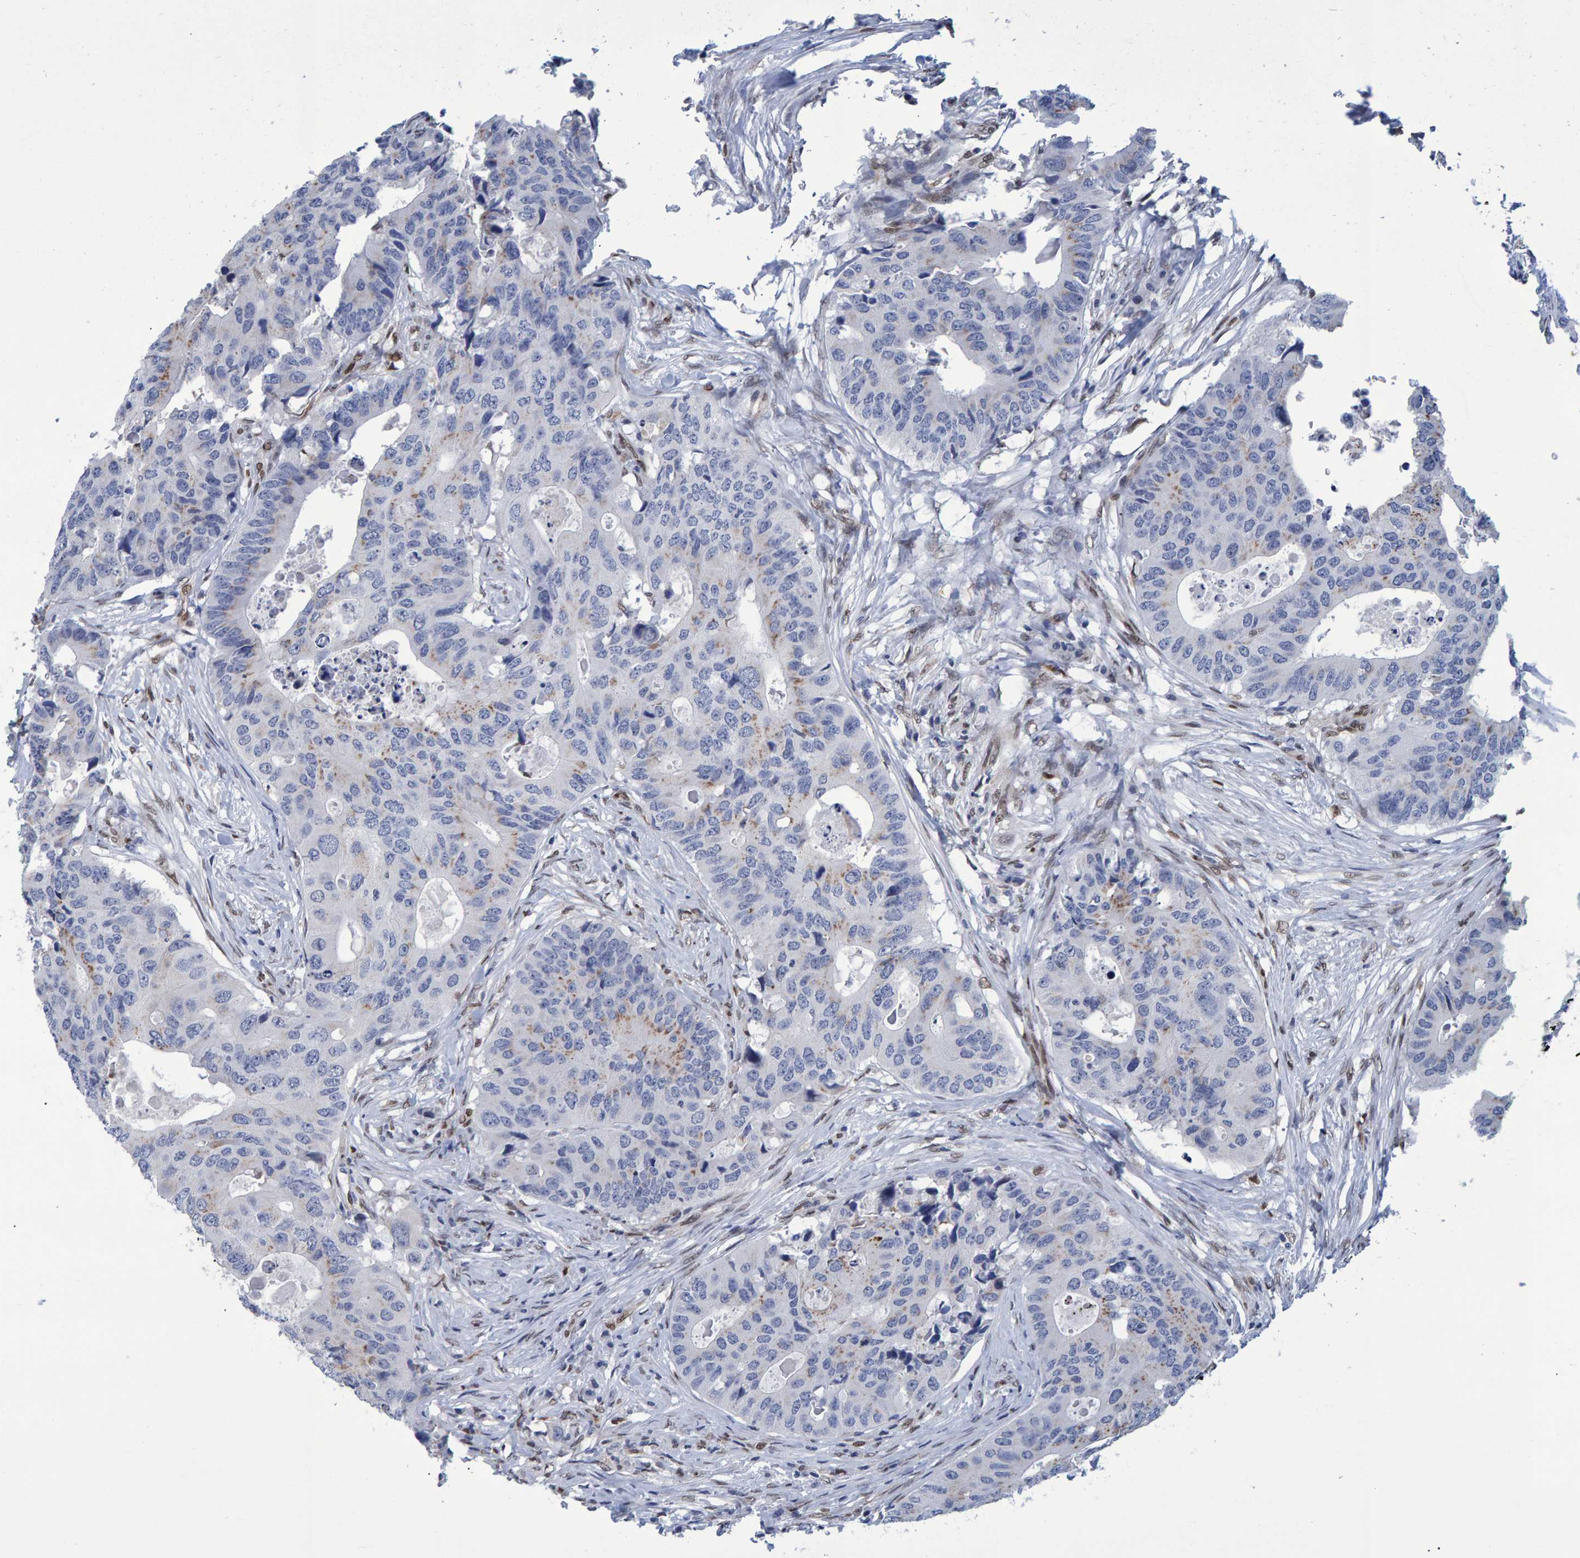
{"staining": {"intensity": "weak", "quantity": "<25%", "location": "cytoplasmic/membranous"}, "tissue": "colorectal cancer", "cell_type": "Tumor cells", "image_type": "cancer", "snomed": [{"axis": "morphology", "description": "Adenocarcinoma, NOS"}, {"axis": "topography", "description": "Colon"}], "caption": "Tumor cells show no significant protein expression in colorectal adenocarcinoma.", "gene": "QKI", "patient": {"sex": "male", "age": 71}}